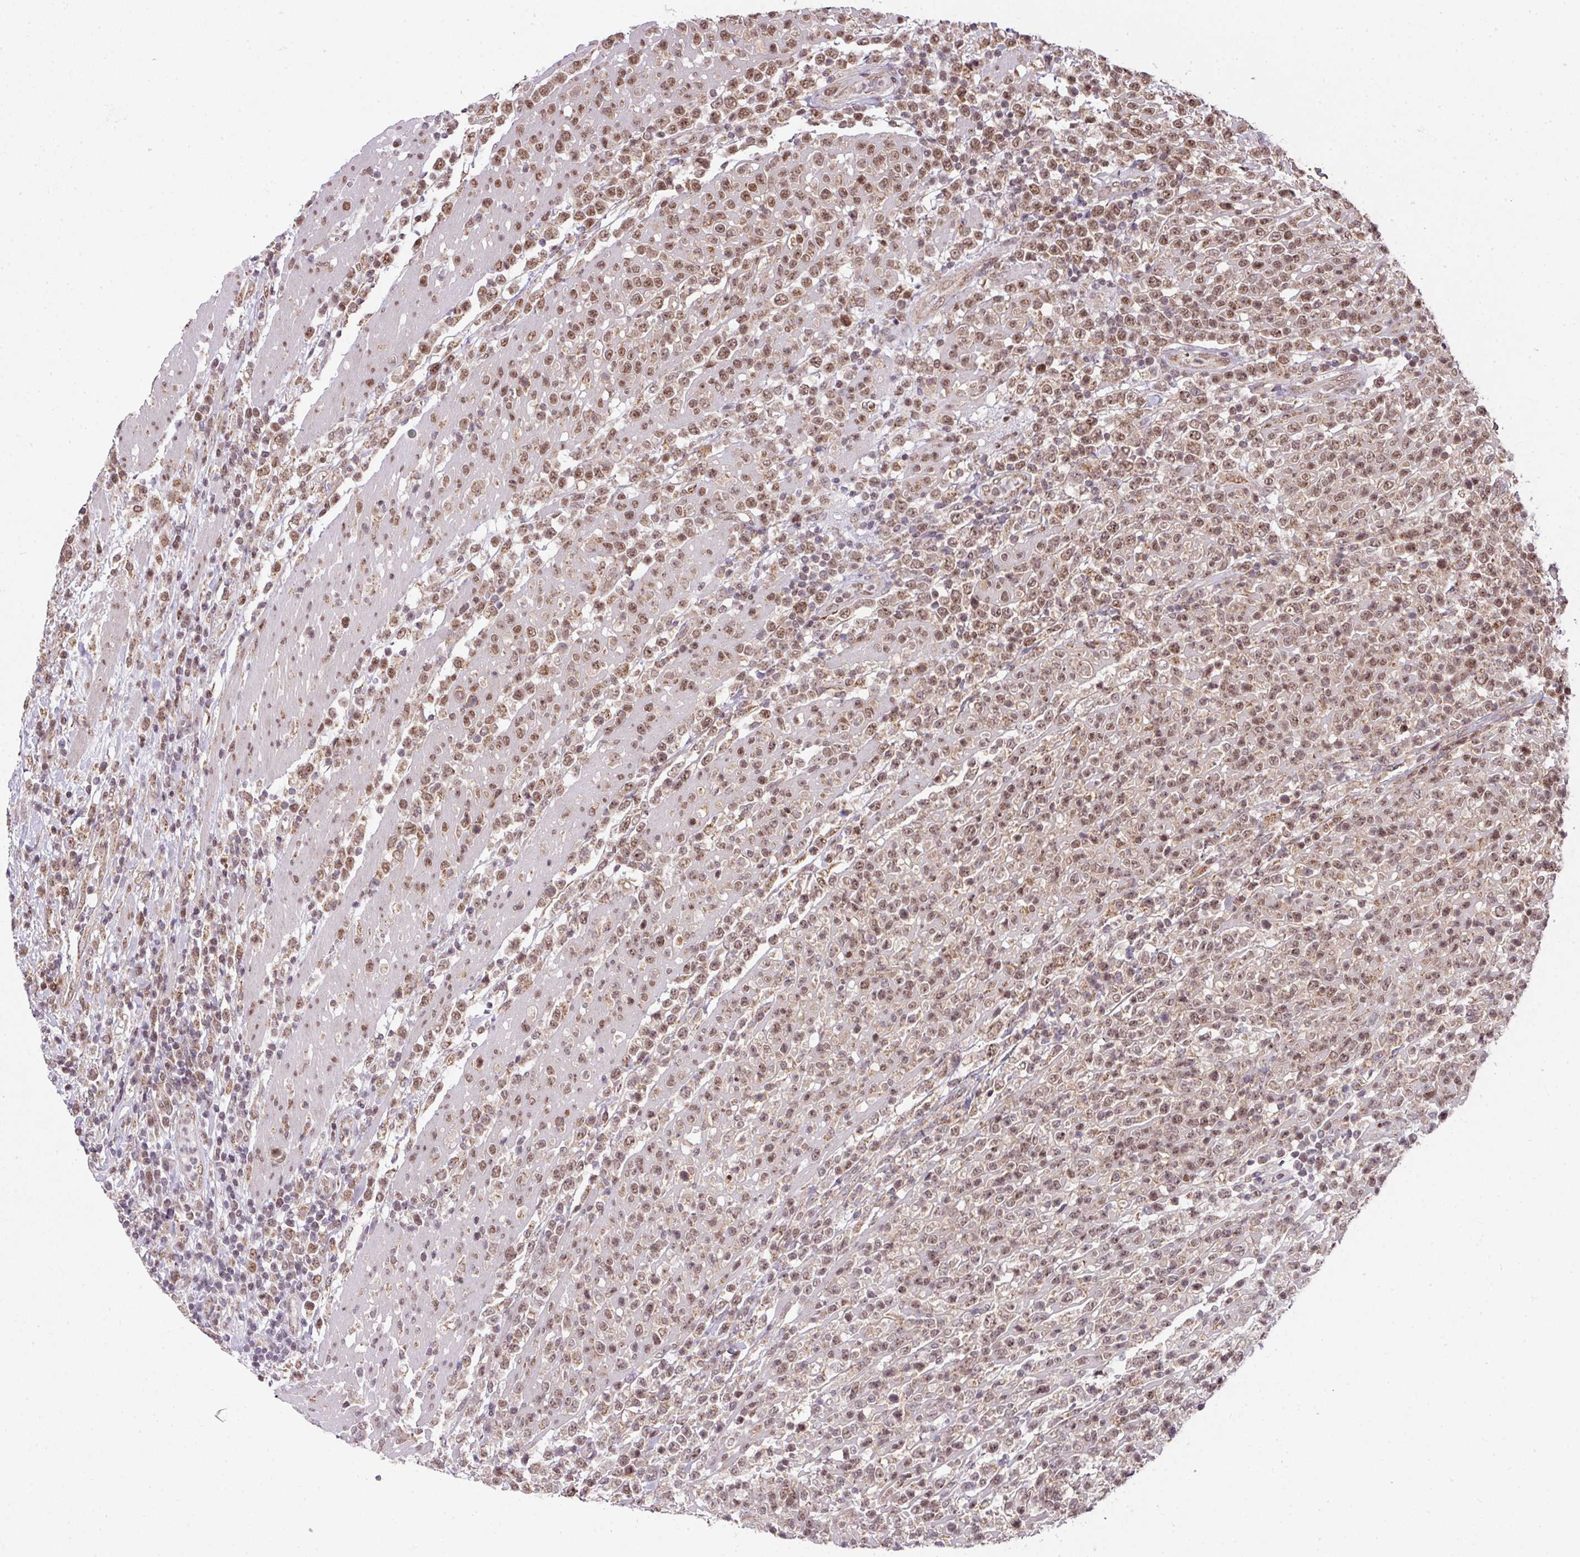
{"staining": {"intensity": "moderate", "quantity": ">75%", "location": "cytoplasmic/membranous,nuclear"}, "tissue": "lymphoma", "cell_type": "Tumor cells", "image_type": "cancer", "snomed": [{"axis": "morphology", "description": "Malignant lymphoma, non-Hodgkin's type, High grade"}, {"axis": "topography", "description": "Colon"}], "caption": "DAB immunohistochemical staining of lymphoma demonstrates moderate cytoplasmic/membranous and nuclear protein positivity in about >75% of tumor cells.", "gene": "PLK1", "patient": {"sex": "female", "age": 53}}